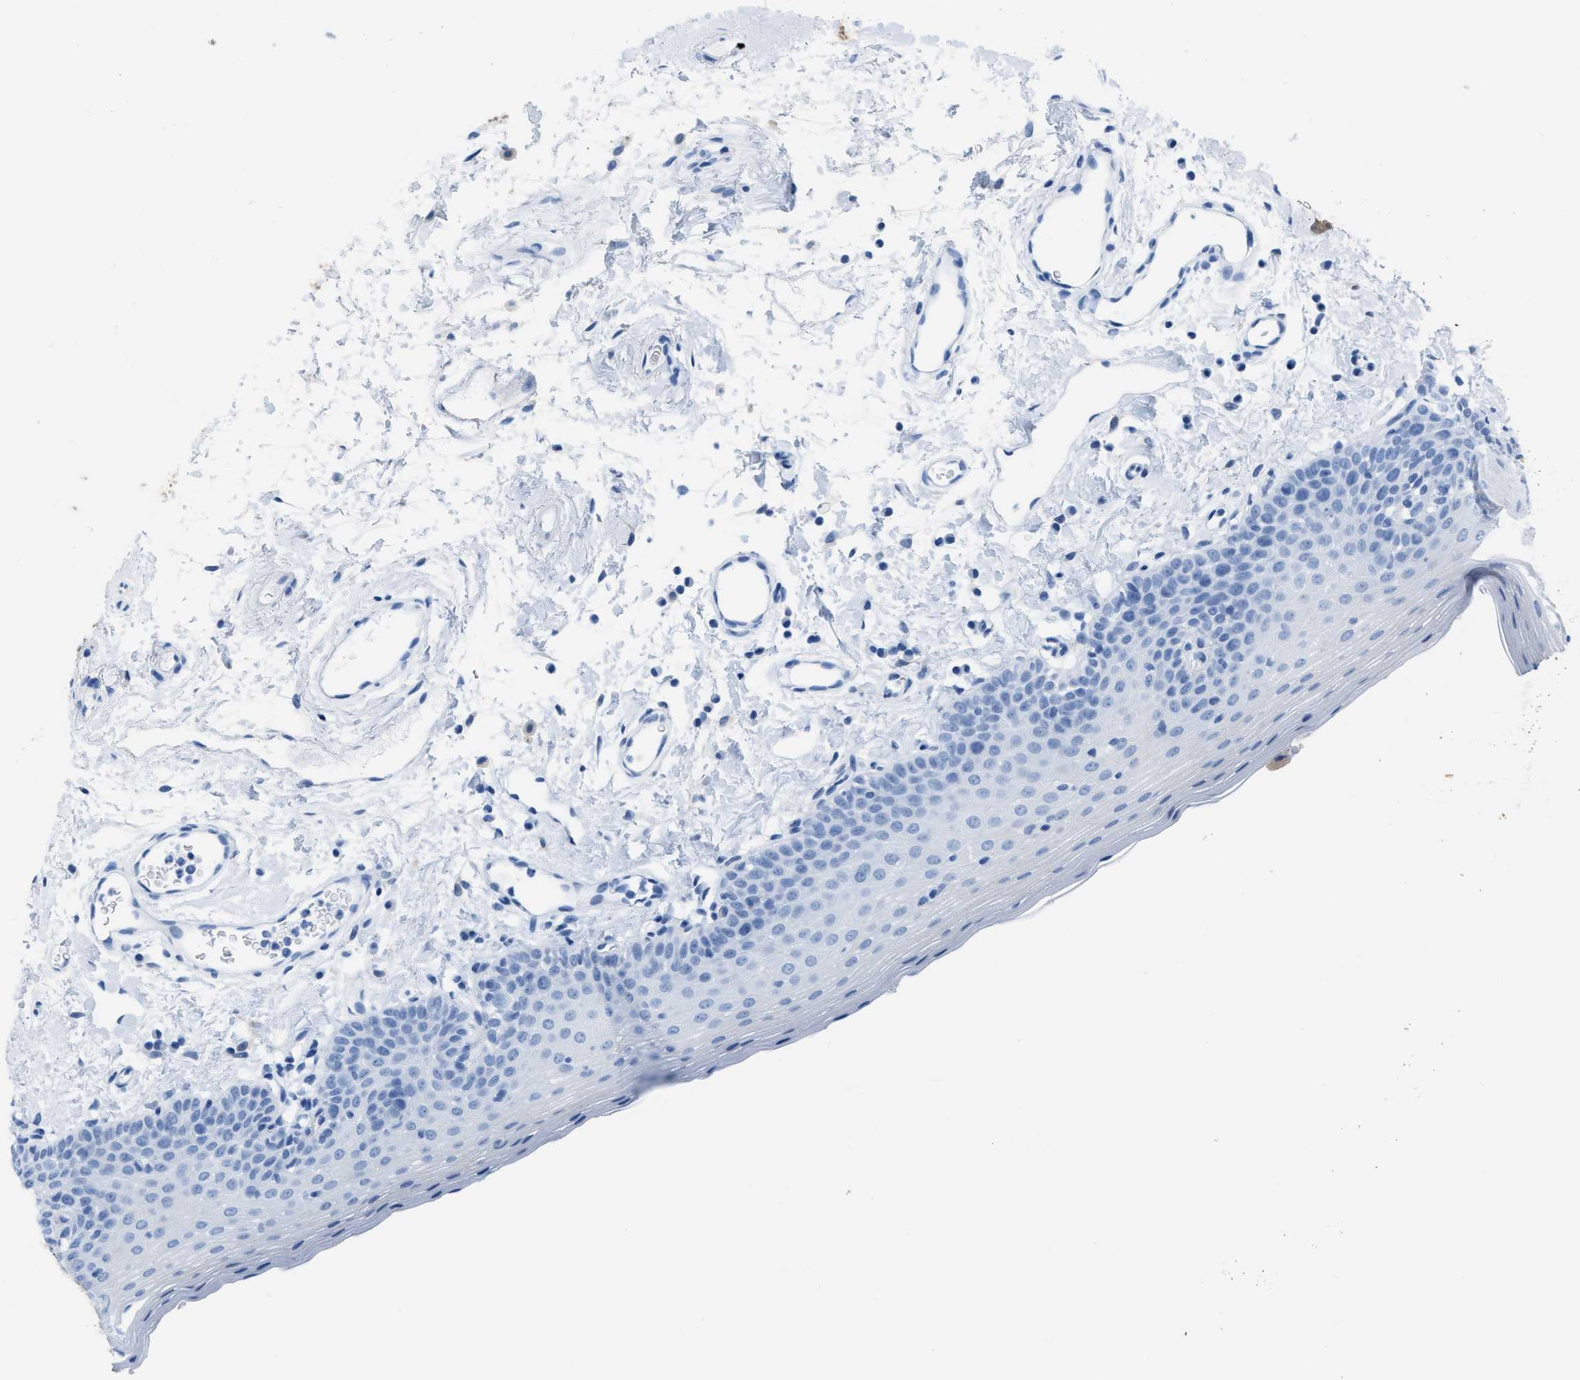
{"staining": {"intensity": "weak", "quantity": "<25%", "location": "cytoplasmic/membranous"}, "tissue": "oral mucosa", "cell_type": "Squamous epithelial cells", "image_type": "normal", "snomed": [{"axis": "morphology", "description": "Normal tissue, NOS"}, {"axis": "topography", "description": "Oral tissue"}], "caption": "Oral mucosa was stained to show a protein in brown. There is no significant staining in squamous epithelial cells. (Immunohistochemistry, brightfield microscopy, high magnification).", "gene": "ASGR1", "patient": {"sex": "male", "age": 66}}